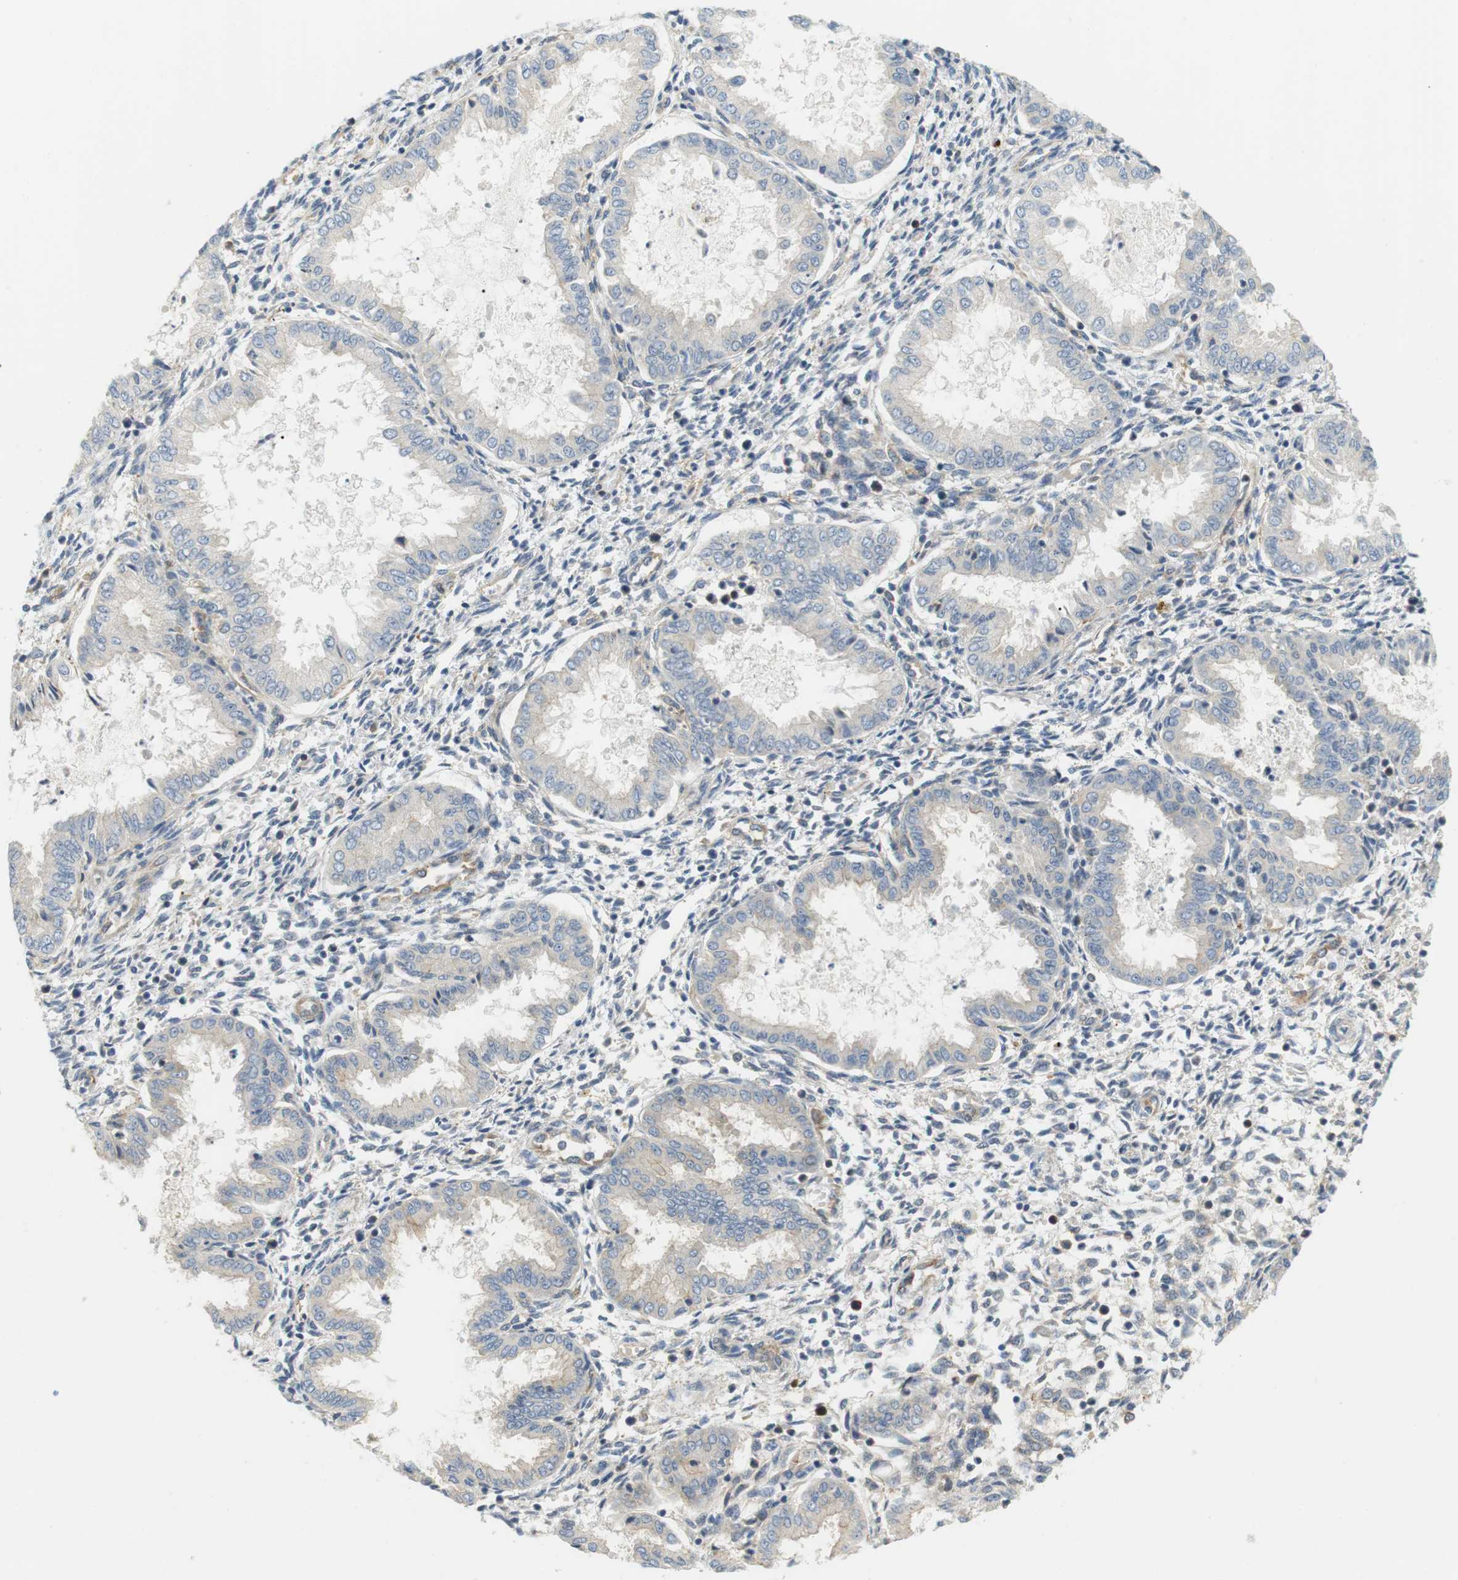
{"staining": {"intensity": "weak", "quantity": "<25%", "location": "cytoplasmic/membranous"}, "tissue": "endometrium", "cell_type": "Cells in endometrial stroma", "image_type": "normal", "snomed": [{"axis": "morphology", "description": "Normal tissue, NOS"}, {"axis": "topography", "description": "Endometrium"}], "caption": "Photomicrograph shows no protein staining in cells in endometrial stroma of normal endometrium. (DAB (3,3'-diaminobenzidine) IHC, high magnification).", "gene": "TMEM200A", "patient": {"sex": "female", "age": 33}}